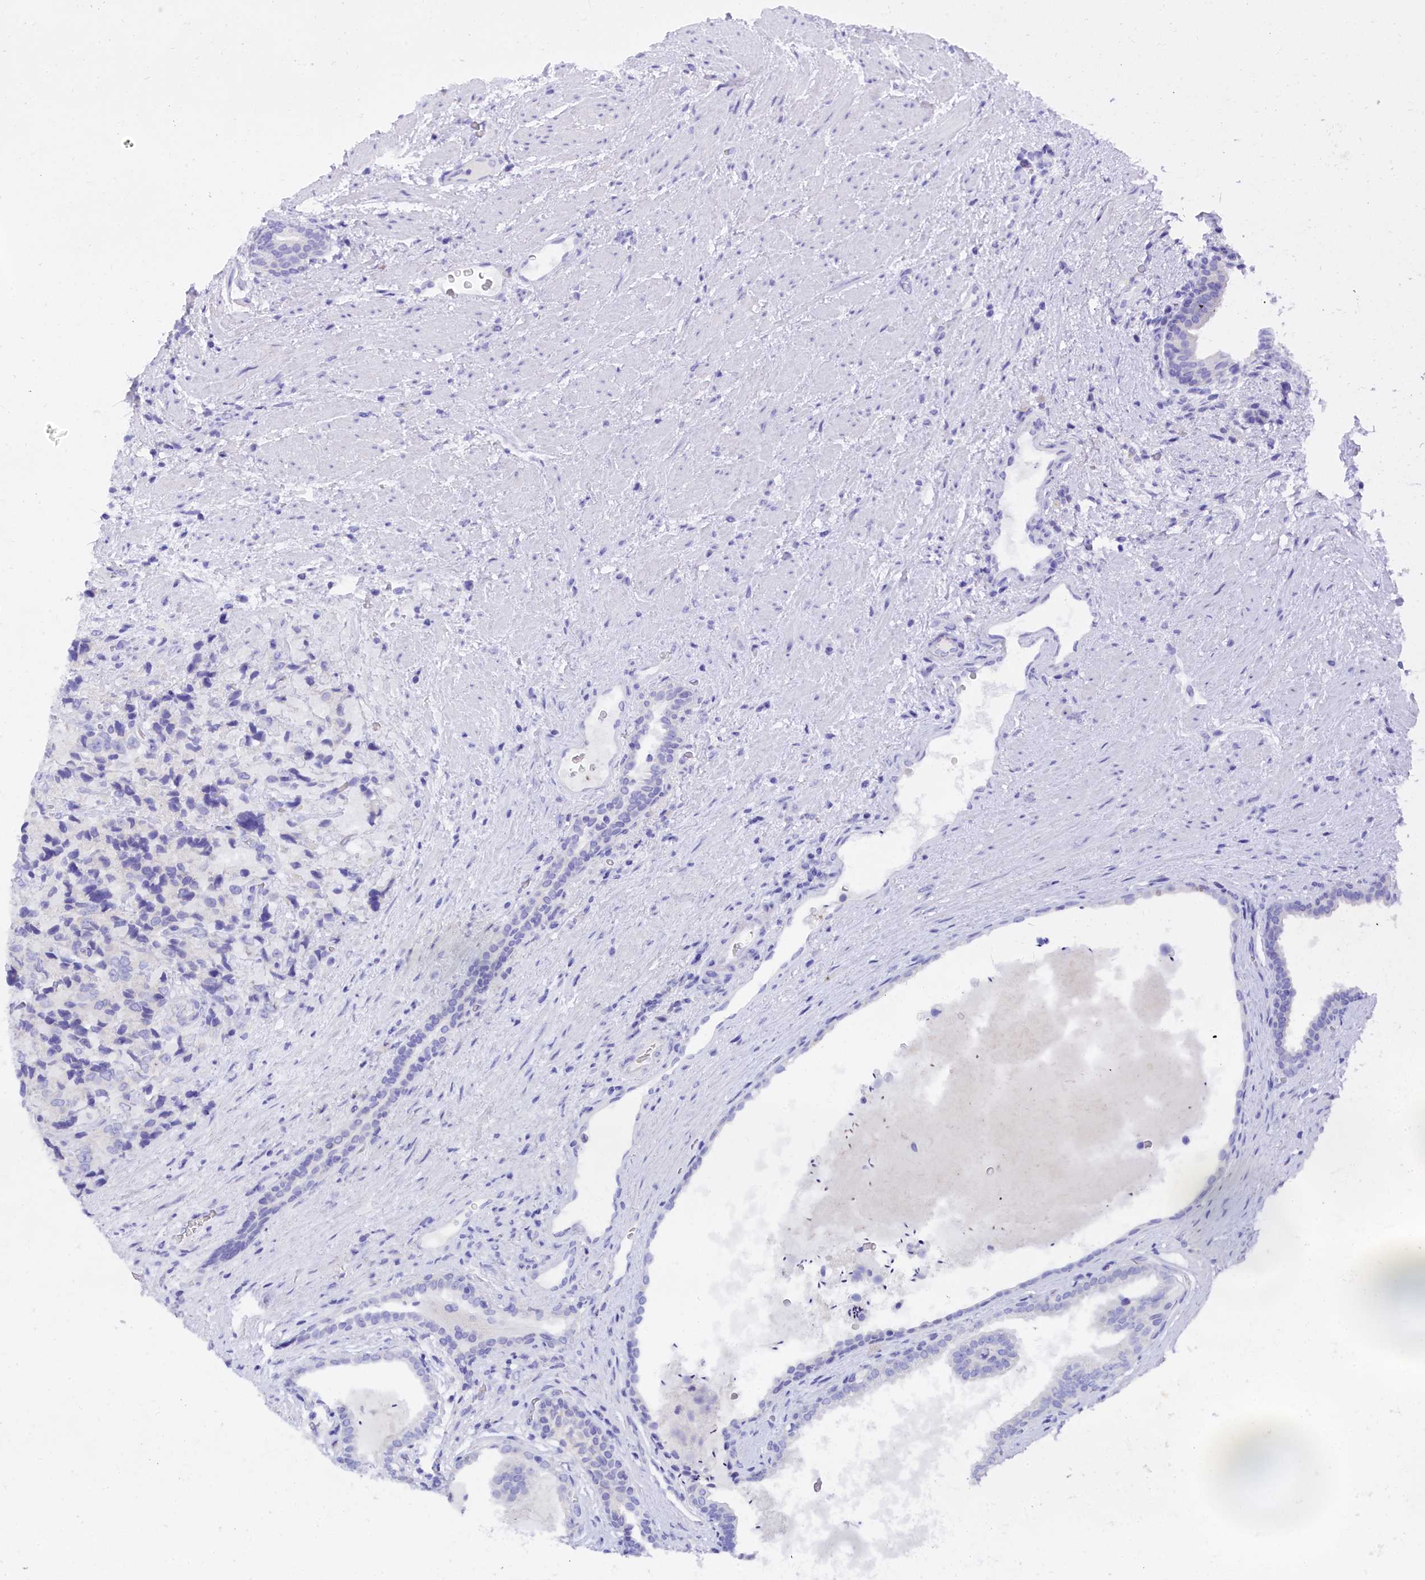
{"staining": {"intensity": "negative", "quantity": "none", "location": "none"}, "tissue": "prostate cancer", "cell_type": "Tumor cells", "image_type": "cancer", "snomed": [{"axis": "morphology", "description": "Adenocarcinoma, High grade"}, {"axis": "topography", "description": "Prostate"}], "caption": "Tumor cells are negative for protein expression in human prostate cancer. Nuclei are stained in blue.", "gene": "TRIM10", "patient": {"sex": "male", "age": 70}}